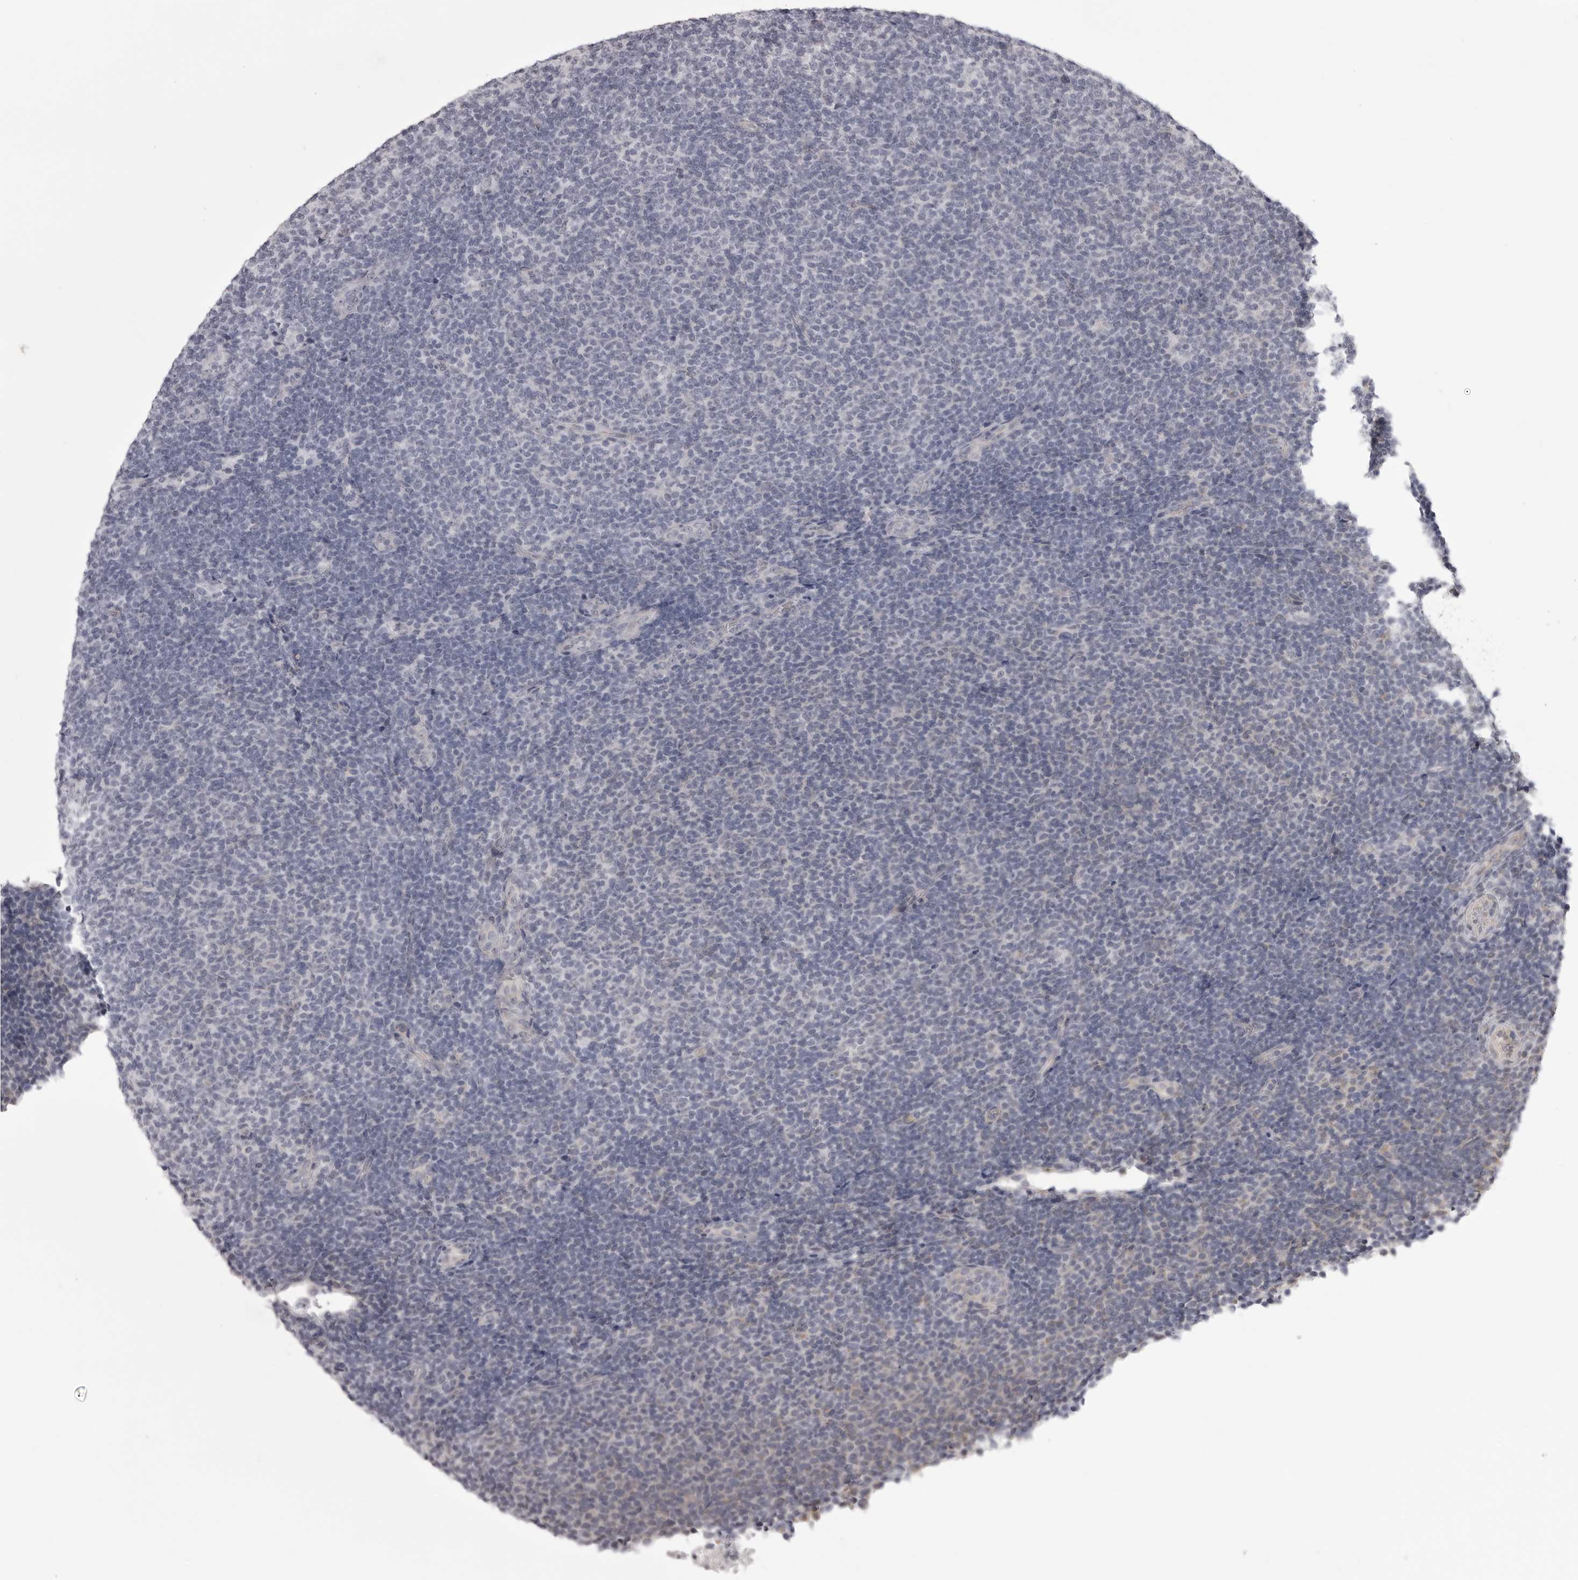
{"staining": {"intensity": "negative", "quantity": "none", "location": "none"}, "tissue": "lymphoma", "cell_type": "Tumor cells", "image_type": "cancer", "snomed": [{"axis": "morphology", "description": "Malignant lymphoma, non-Hodgkin's type, Low grade"}, {"axis": "topography", "description": "Lymph node"}], "caption": "This photomicrograph is of lymphoma stained with IHC to label a protein in brown with the nuclei are counter-stained blue. There is no positivity in tumor cells.", "gene": "EPHA10", "patient": {"sex": "male", "age": 66}}